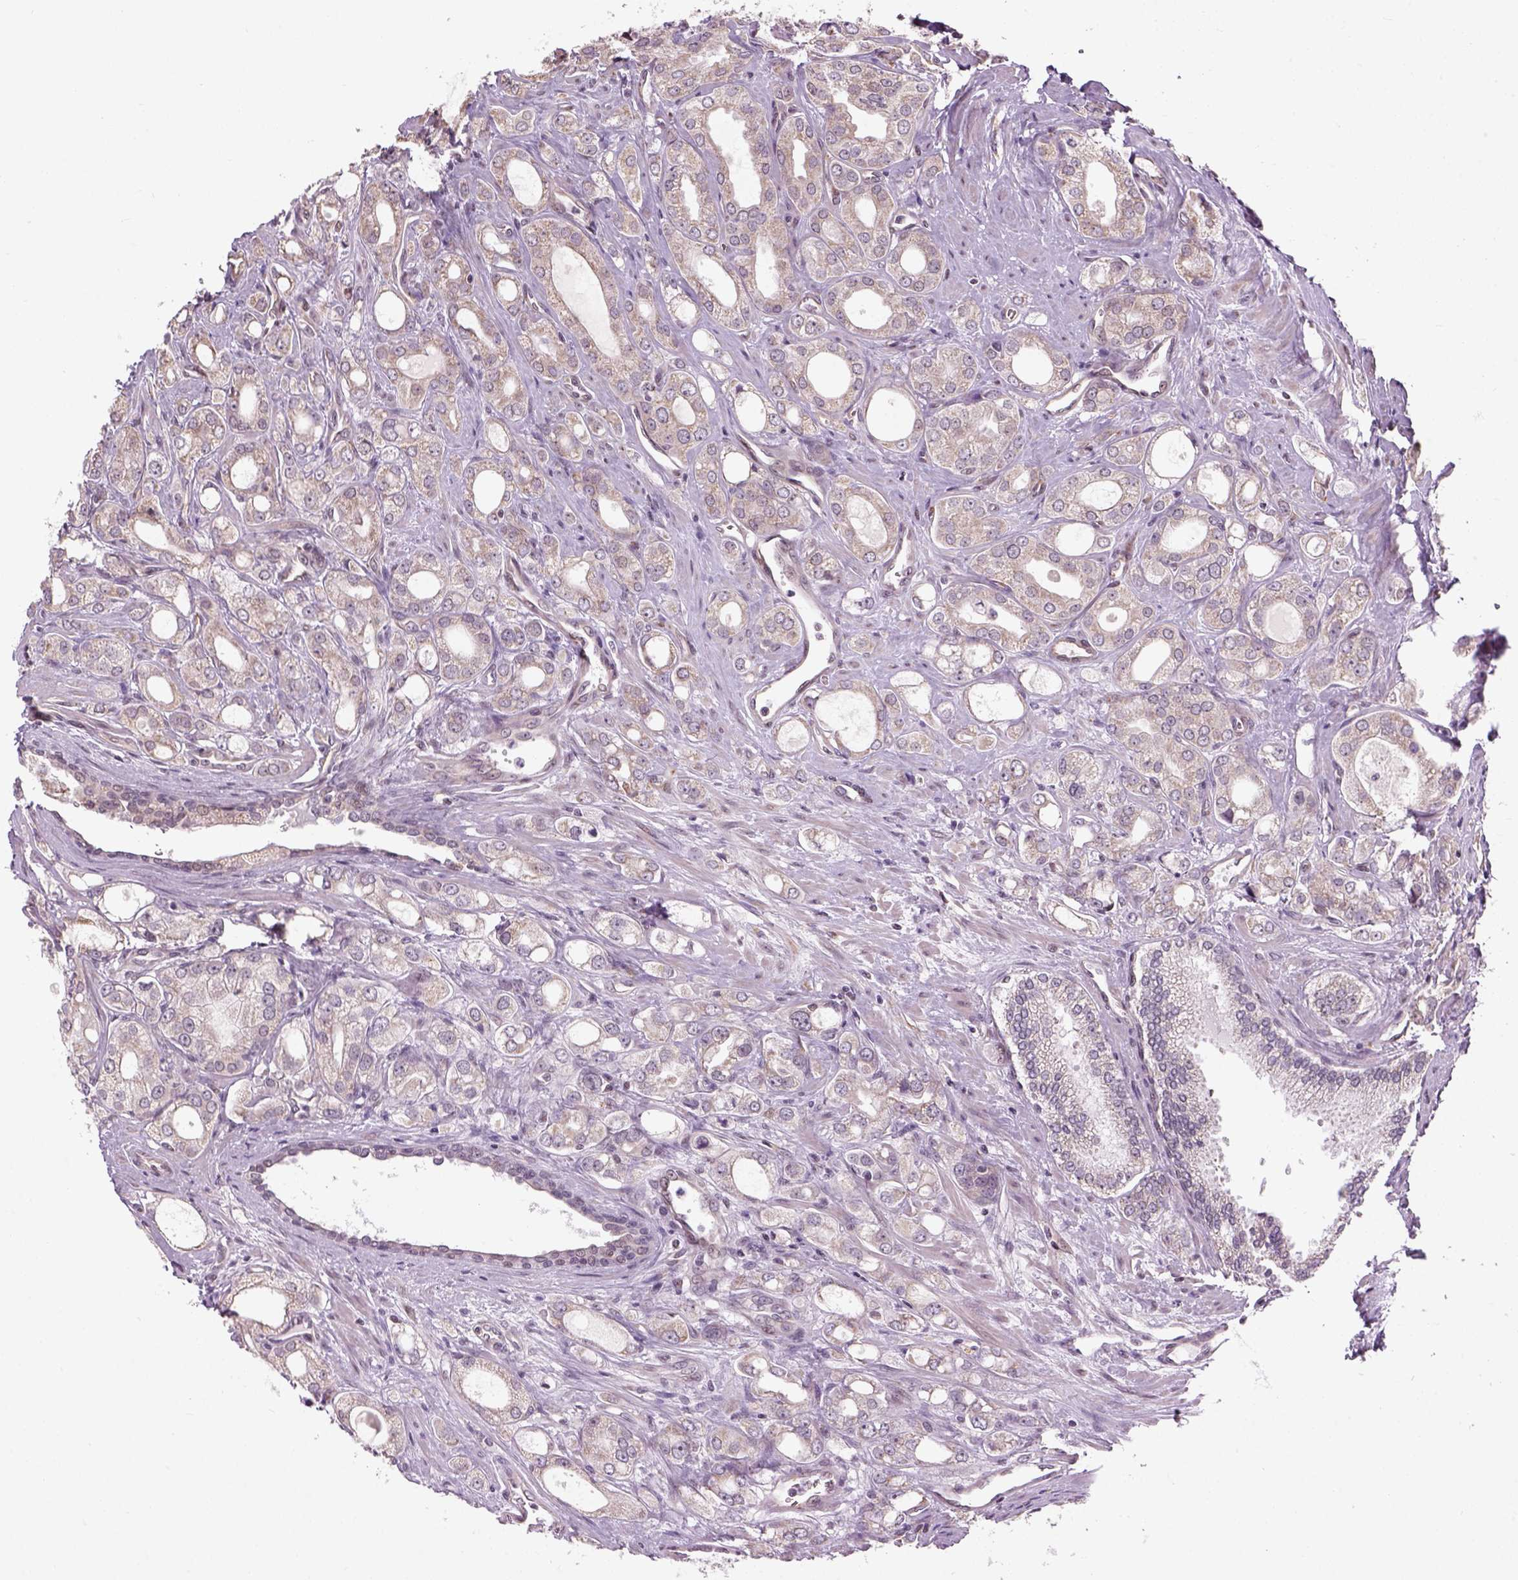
{"staining": {"intensity": "weak", "quantity": ">75%", "location": "cytoplasmic/membranous"}, "tissue": "prostate cancer", "cell_type": "Tumor cells", "image_type": "cancer", "snomed": [{"axis": "morphology", "description": "Adenocarcinoma, NOS"}, {"axis": "morphology", "description": "Adenocarcinoma, High grade"}, {"axis": "topography", "description": "Prostate"}], "caption": "Tumor cells display low levels of weak cytoplasmic/membranous expression in about >75% of cells in human adenocarcinoma (prostate). Using DAB (3,3'-diaminobenzidine) (brown) and hematoxylin (blue) stains, captured at high magnification using brightfield microscopy.", "gene": "XK", "patient": {"sex": "male", "age": 70}}